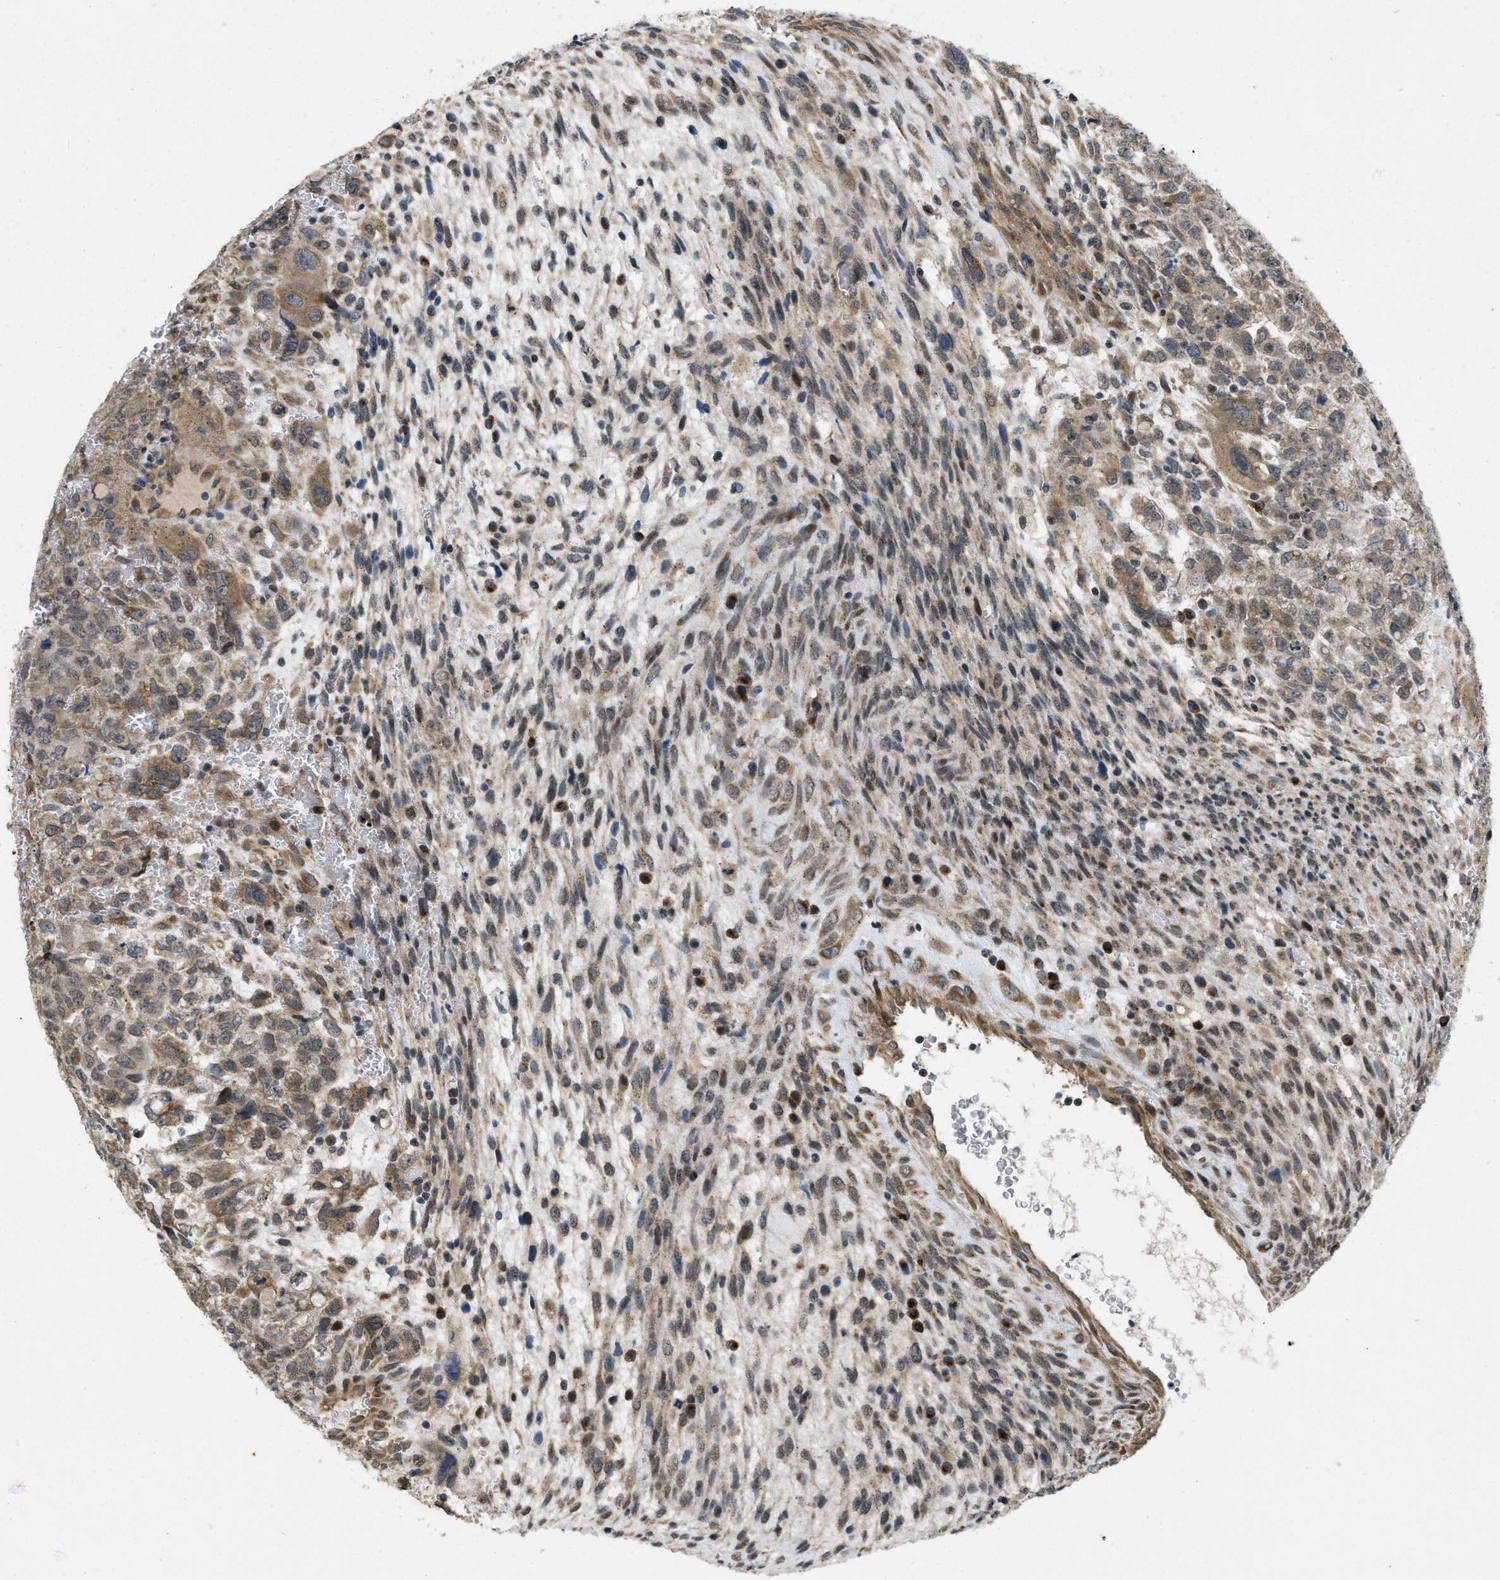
{"staining": {"intensity": "weak", "quantity": ">75%", "location": "cytoplasmic/membranous"}, "tissue": "testis cancer", "cell_type": "Tumor cells", "image_type": "cancer", "snomed": [{"axis": "morphology", "description": "Carcinoma, Embryonal, NOS"}, {"axis": "topography", "description": "Testis"}], "caption": "This is an image of IHC staining of testis cancer, which shows weak positivity in the cytoplasmic/membranous of tumor cells.", "gene": "IFNLR1", "patient": {"sex": "male", "age": 28}}